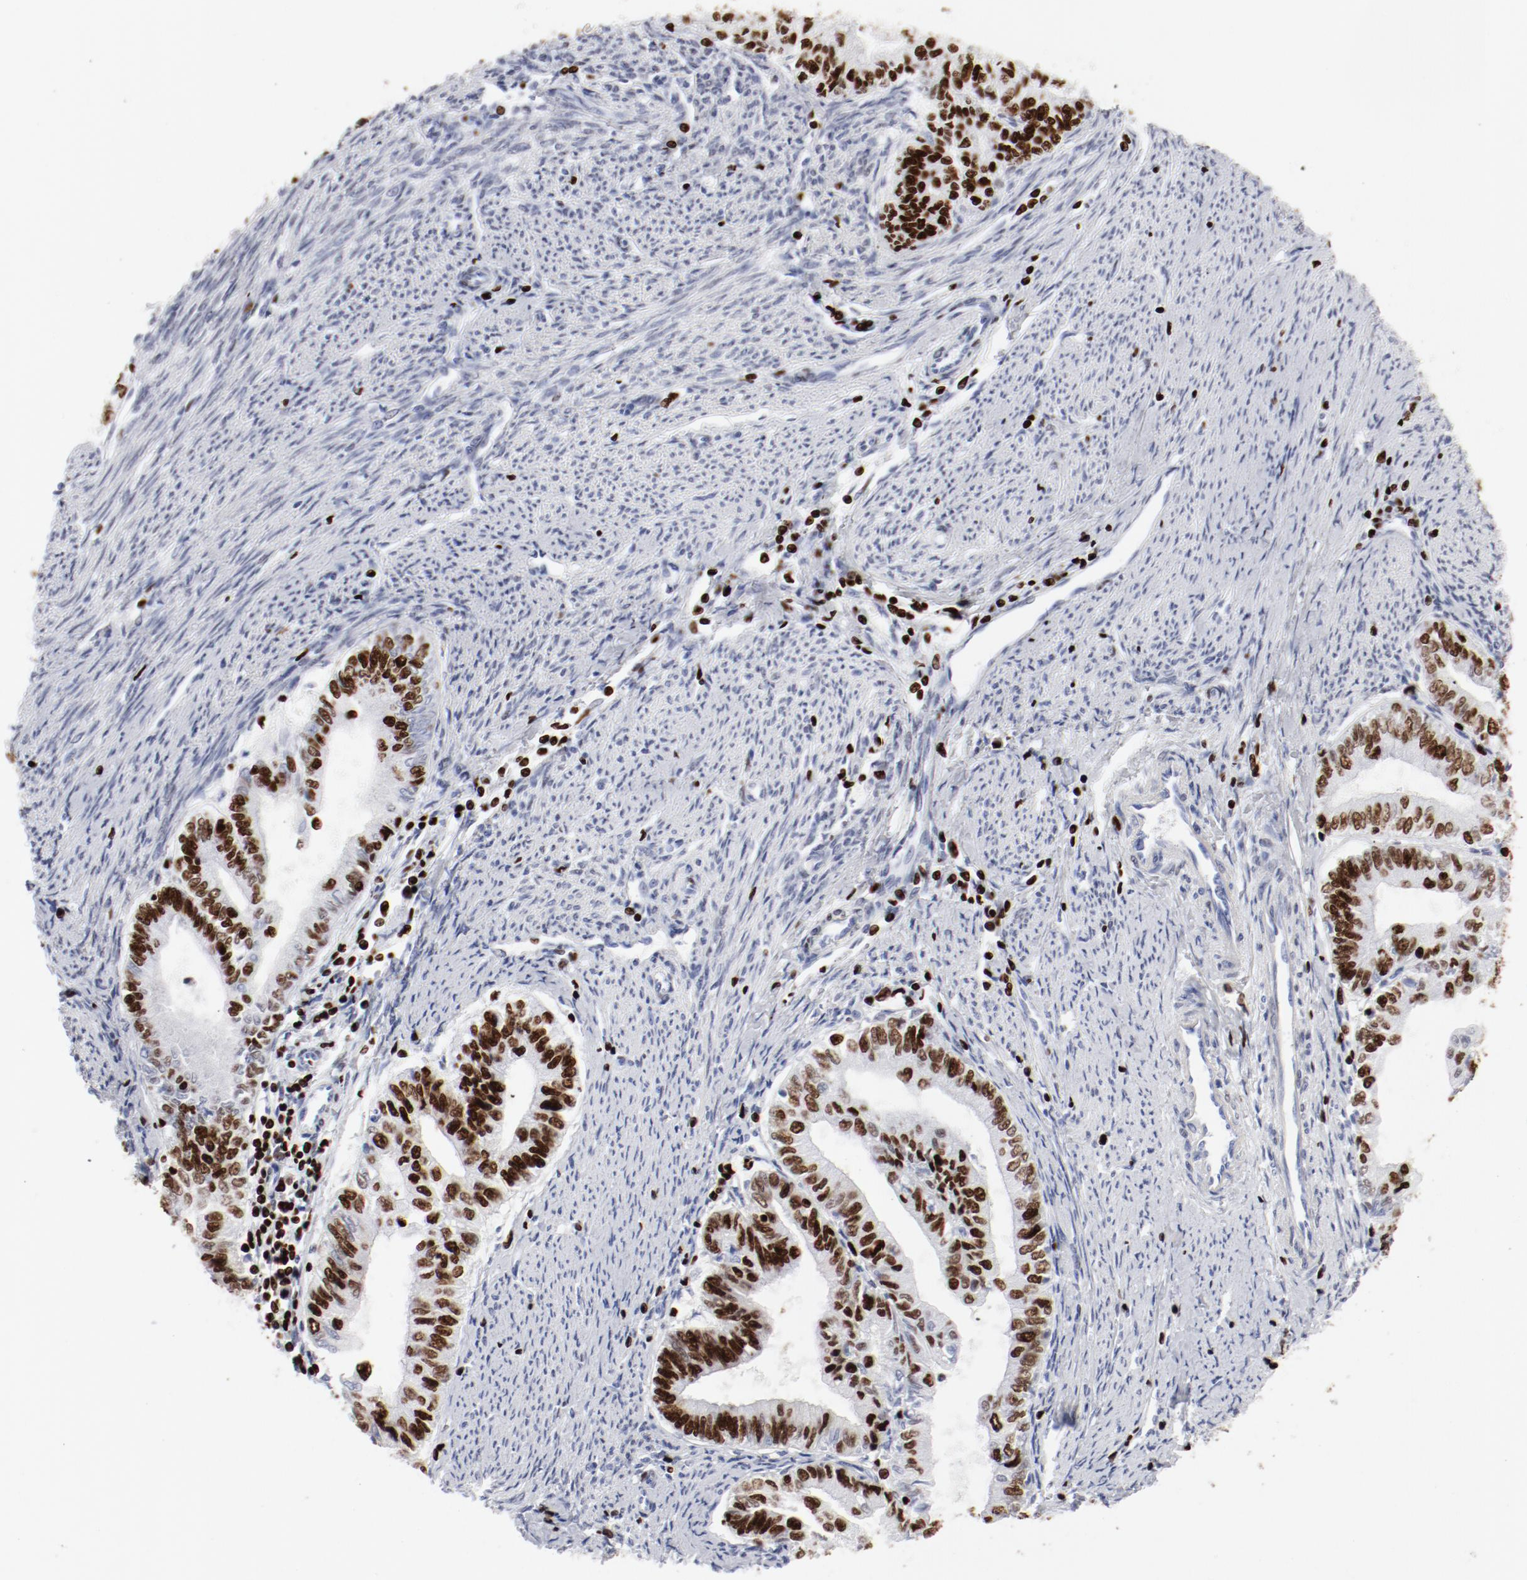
{"staining": {"intensity": "strong", "quantity": ">75%", "location": "nuclear"}, "tissue": "endometrial cancer", "cell_type": "Tumor cells", "image_type": "cancer", "snomed": [{"axis": "morphology", "description": "Adenocarcinoma, NOS"}, {"axis": "topography", "description": "Endometrium"}], "caption": "Strong nuclear protein expression is present in about >75% of tumor cells in endometrial cancer (adenocarcinoma).", "gene": "SMARCC2", "patient": {"sex": "female", "age": 66}}